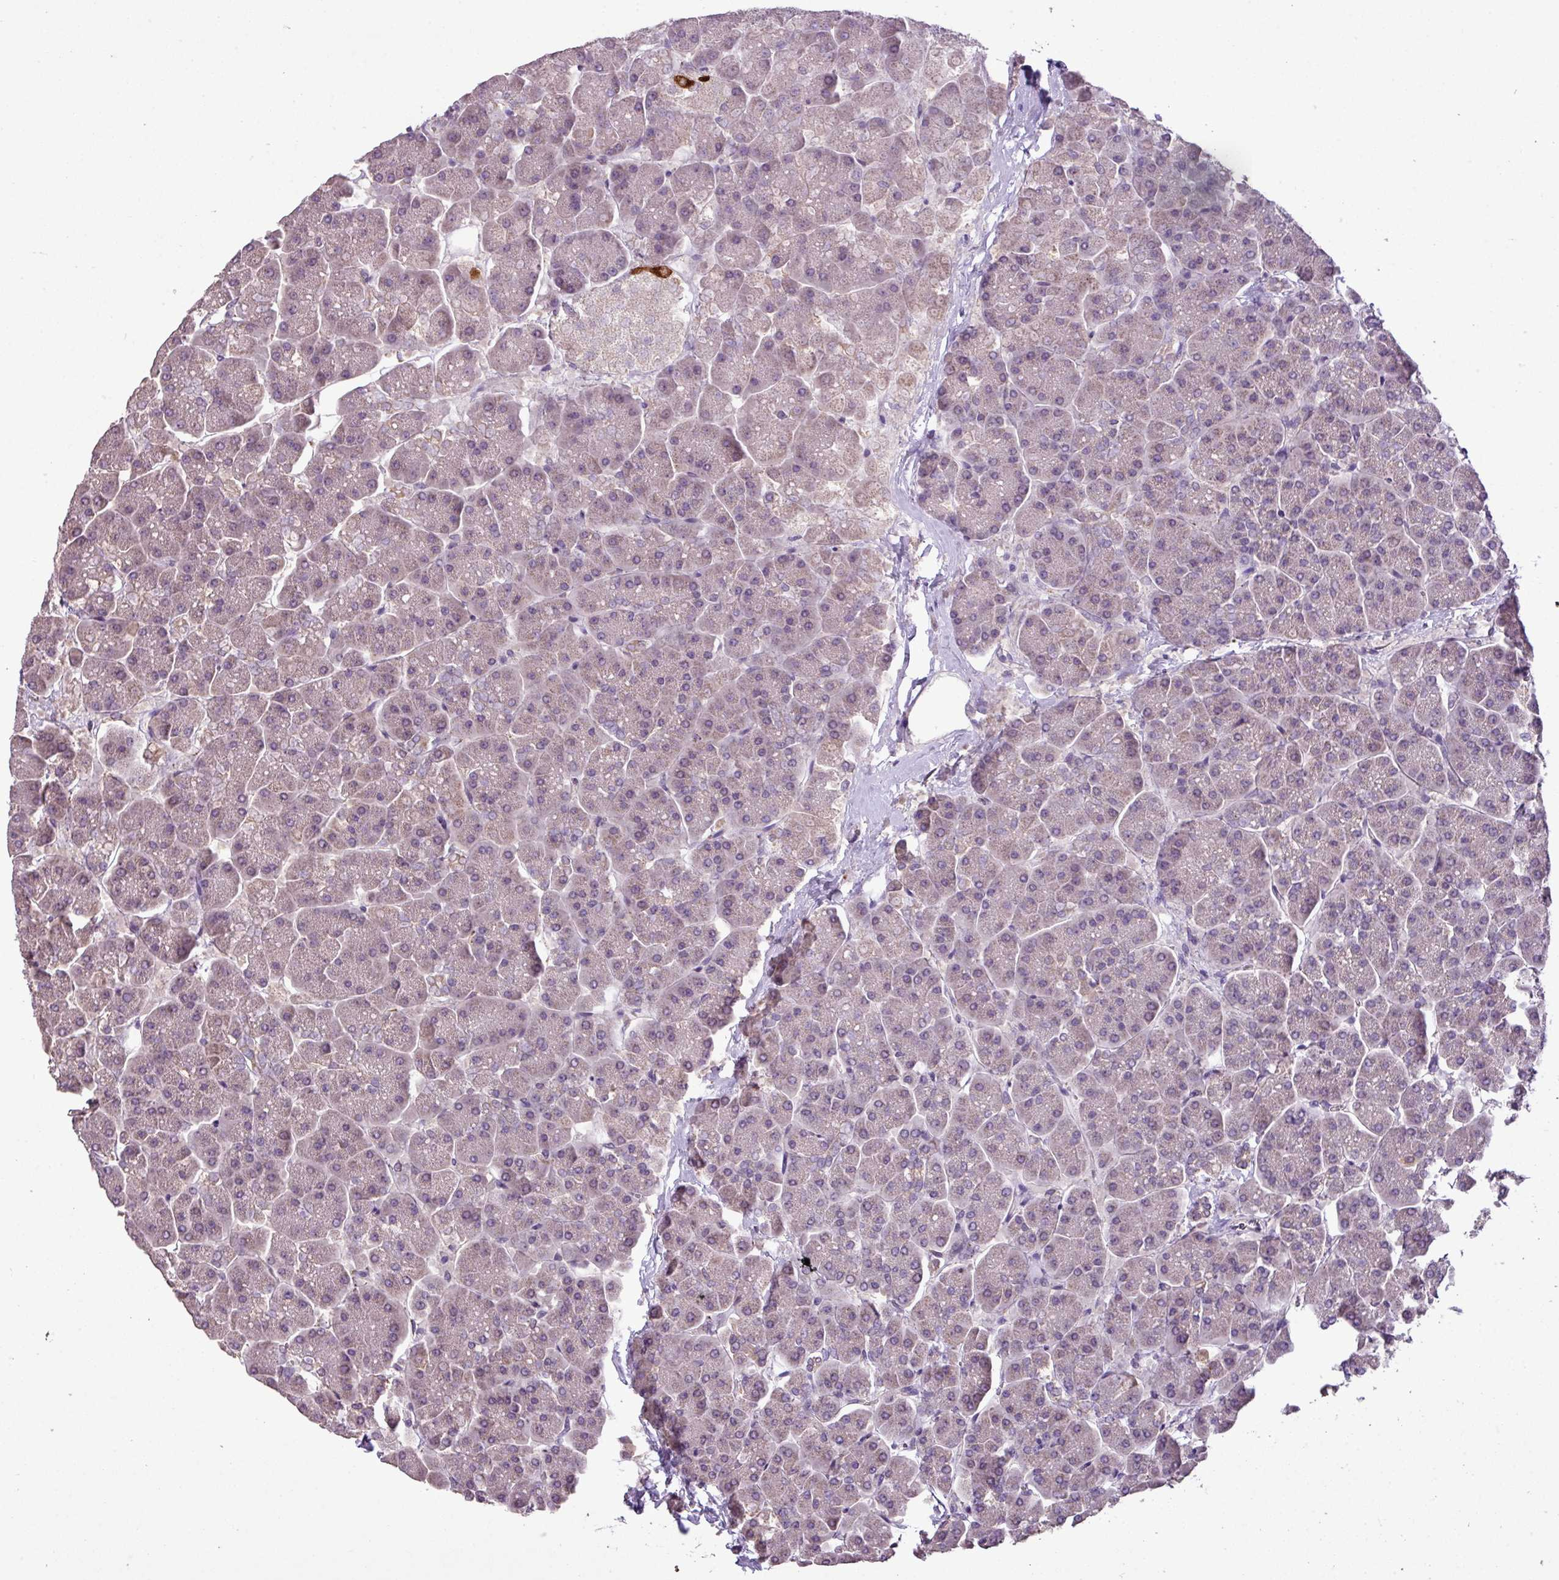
{"staining": {"intensity": "weak", "quantity": "<25%", "location": "cytoplasmic/membranous"}, "tissue": "pancreas", "cell_type": "Exocrine glandular cells", "image_type": "normal", "snomed": [{"axis": "morphology", "description": "Normal tissue, NOS"}, {"axis": "topography", "description": "Pancreas"}, {"axis": "topography", "description": "Peripheral nerve tissue"}], "caption": "This is an IHC micrograph of normal human pancreas. There is no positivity in exocrine glandular cells.", "gene": "ALDH2", "patient": {"sex": "male", "age": 54}}